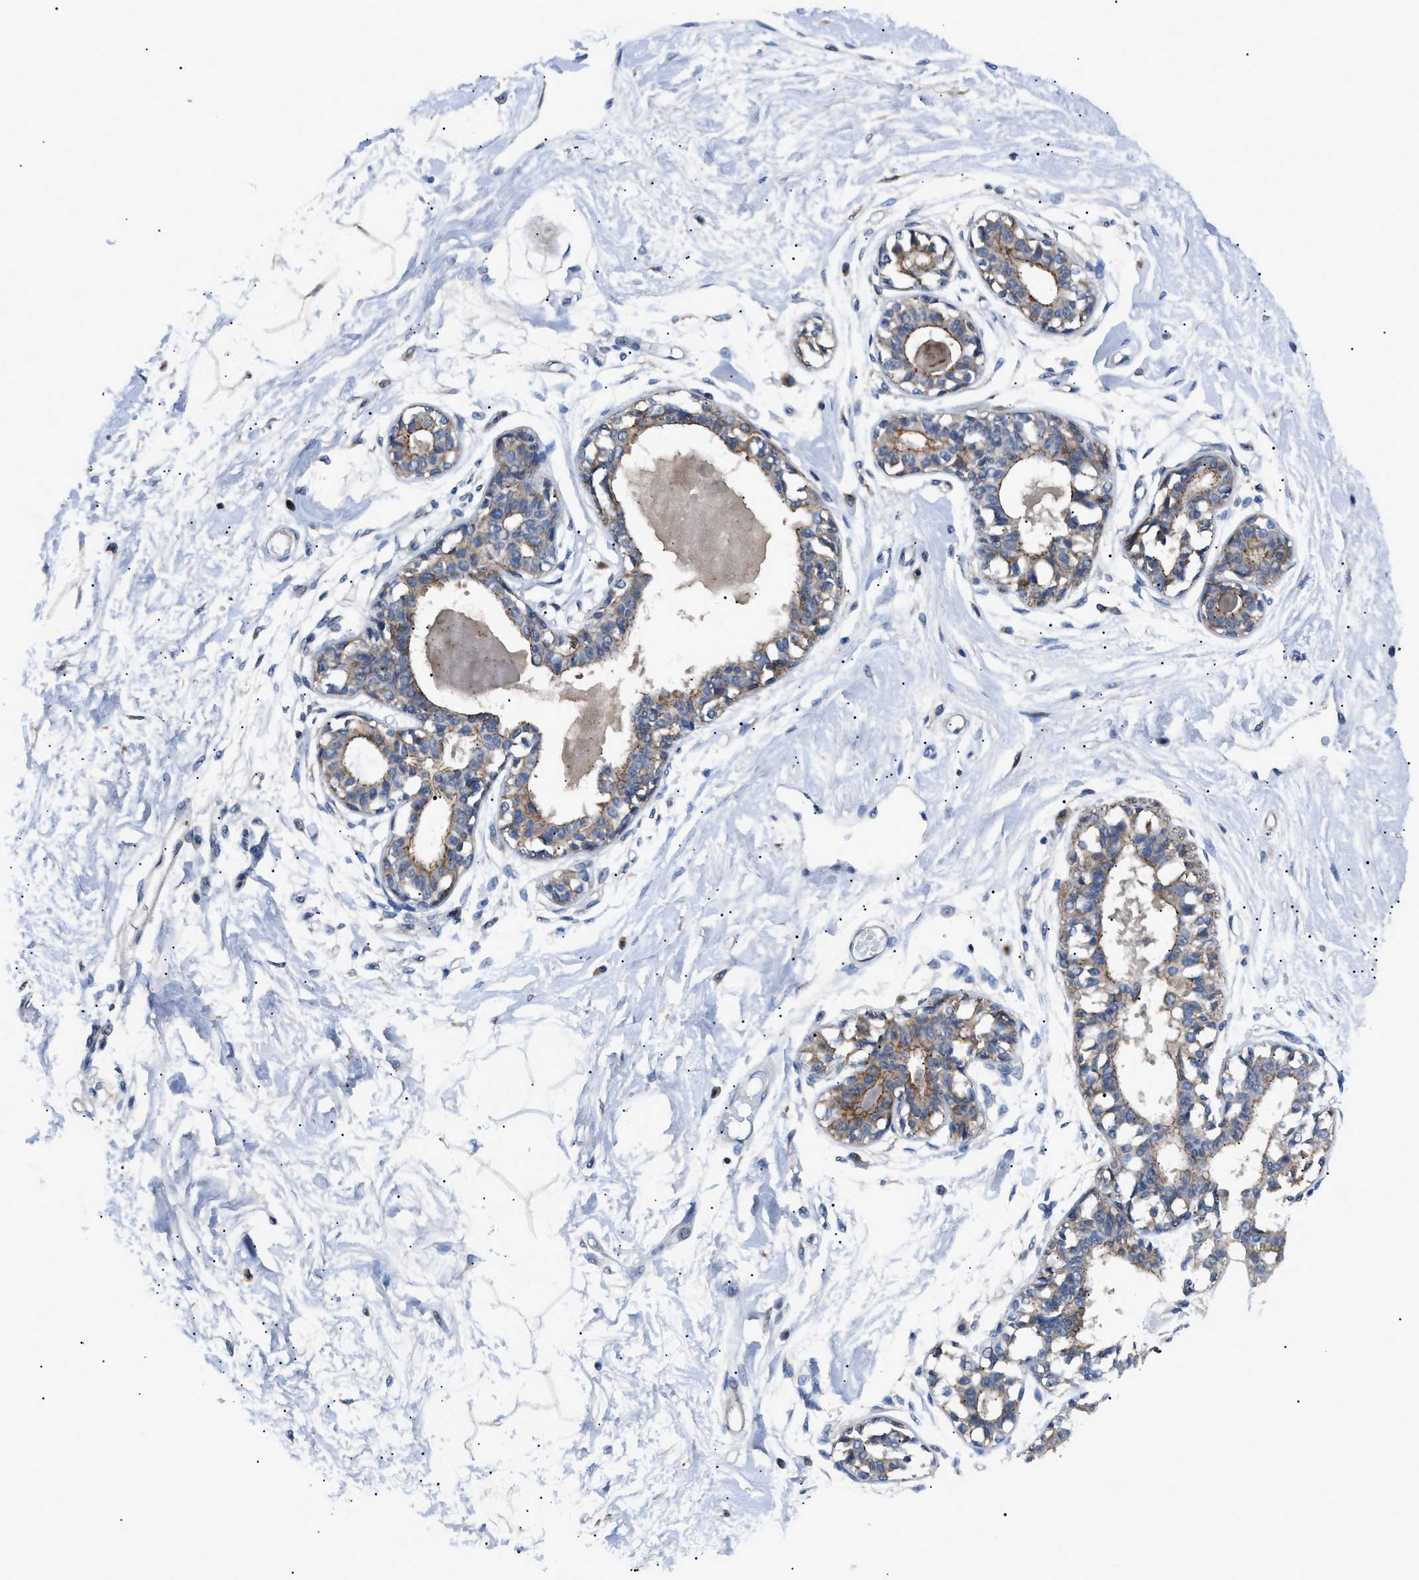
{"staining": {"intensity": "negative", "quantity": "none", "location": "none"}, "tissue": "breast", "cell_type": "Adipocytes", "image_type": "normal", "snomed": [{"axis": "morphology", "description": "Normal tissue, NOS"}, {"axis": "topography", "description": "Breast"}], "caption": "DAB (3,3'-diaminobenzidine) immunohistochemical staining of normal breast shows no significant positivity in adipocytes.", "gene": "ZDHHC24", "patient": {"sex": "female", "age": 45}}